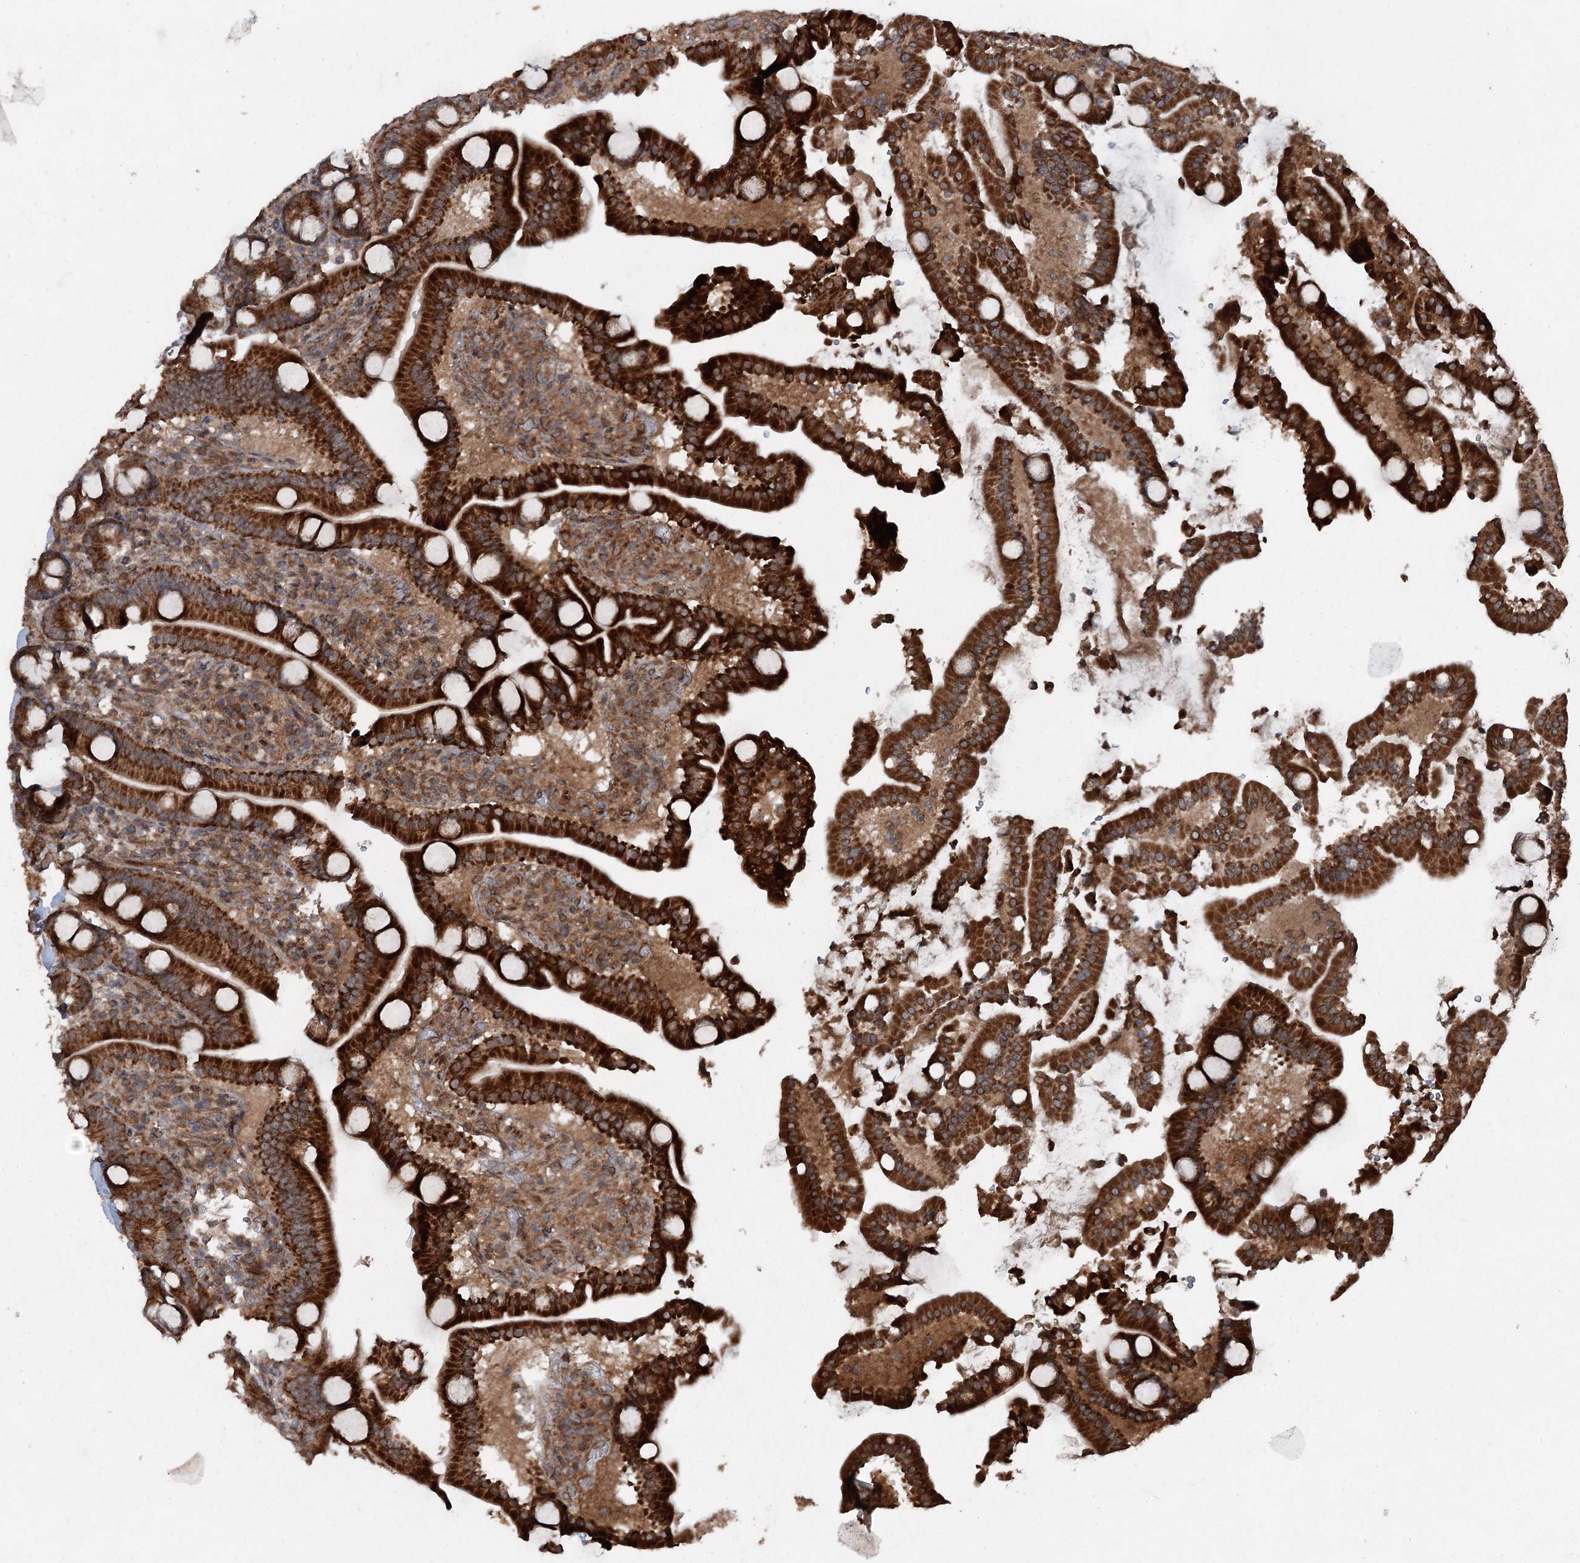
{"staining": {"intensity": "strong", "quantity": ">75%", "location": "cytoplasmic/membranous"}, "tissue": "duodenum", "cell_type": "Glandular cells", "image_type": "normal", "snomed": [{"axis": "morphology", "description": "Normal tissue, NOS"}, {"axis": "topography", "description": "Duodenum"}], "caption": "Duodenum stained with DAB immunohistochemistry displays high levels of strong cytoplasmic/membranous expression in about >75% of glandular cells.", "gene": "ALAS1", "patient": {"sex": "male", "age": 55}}